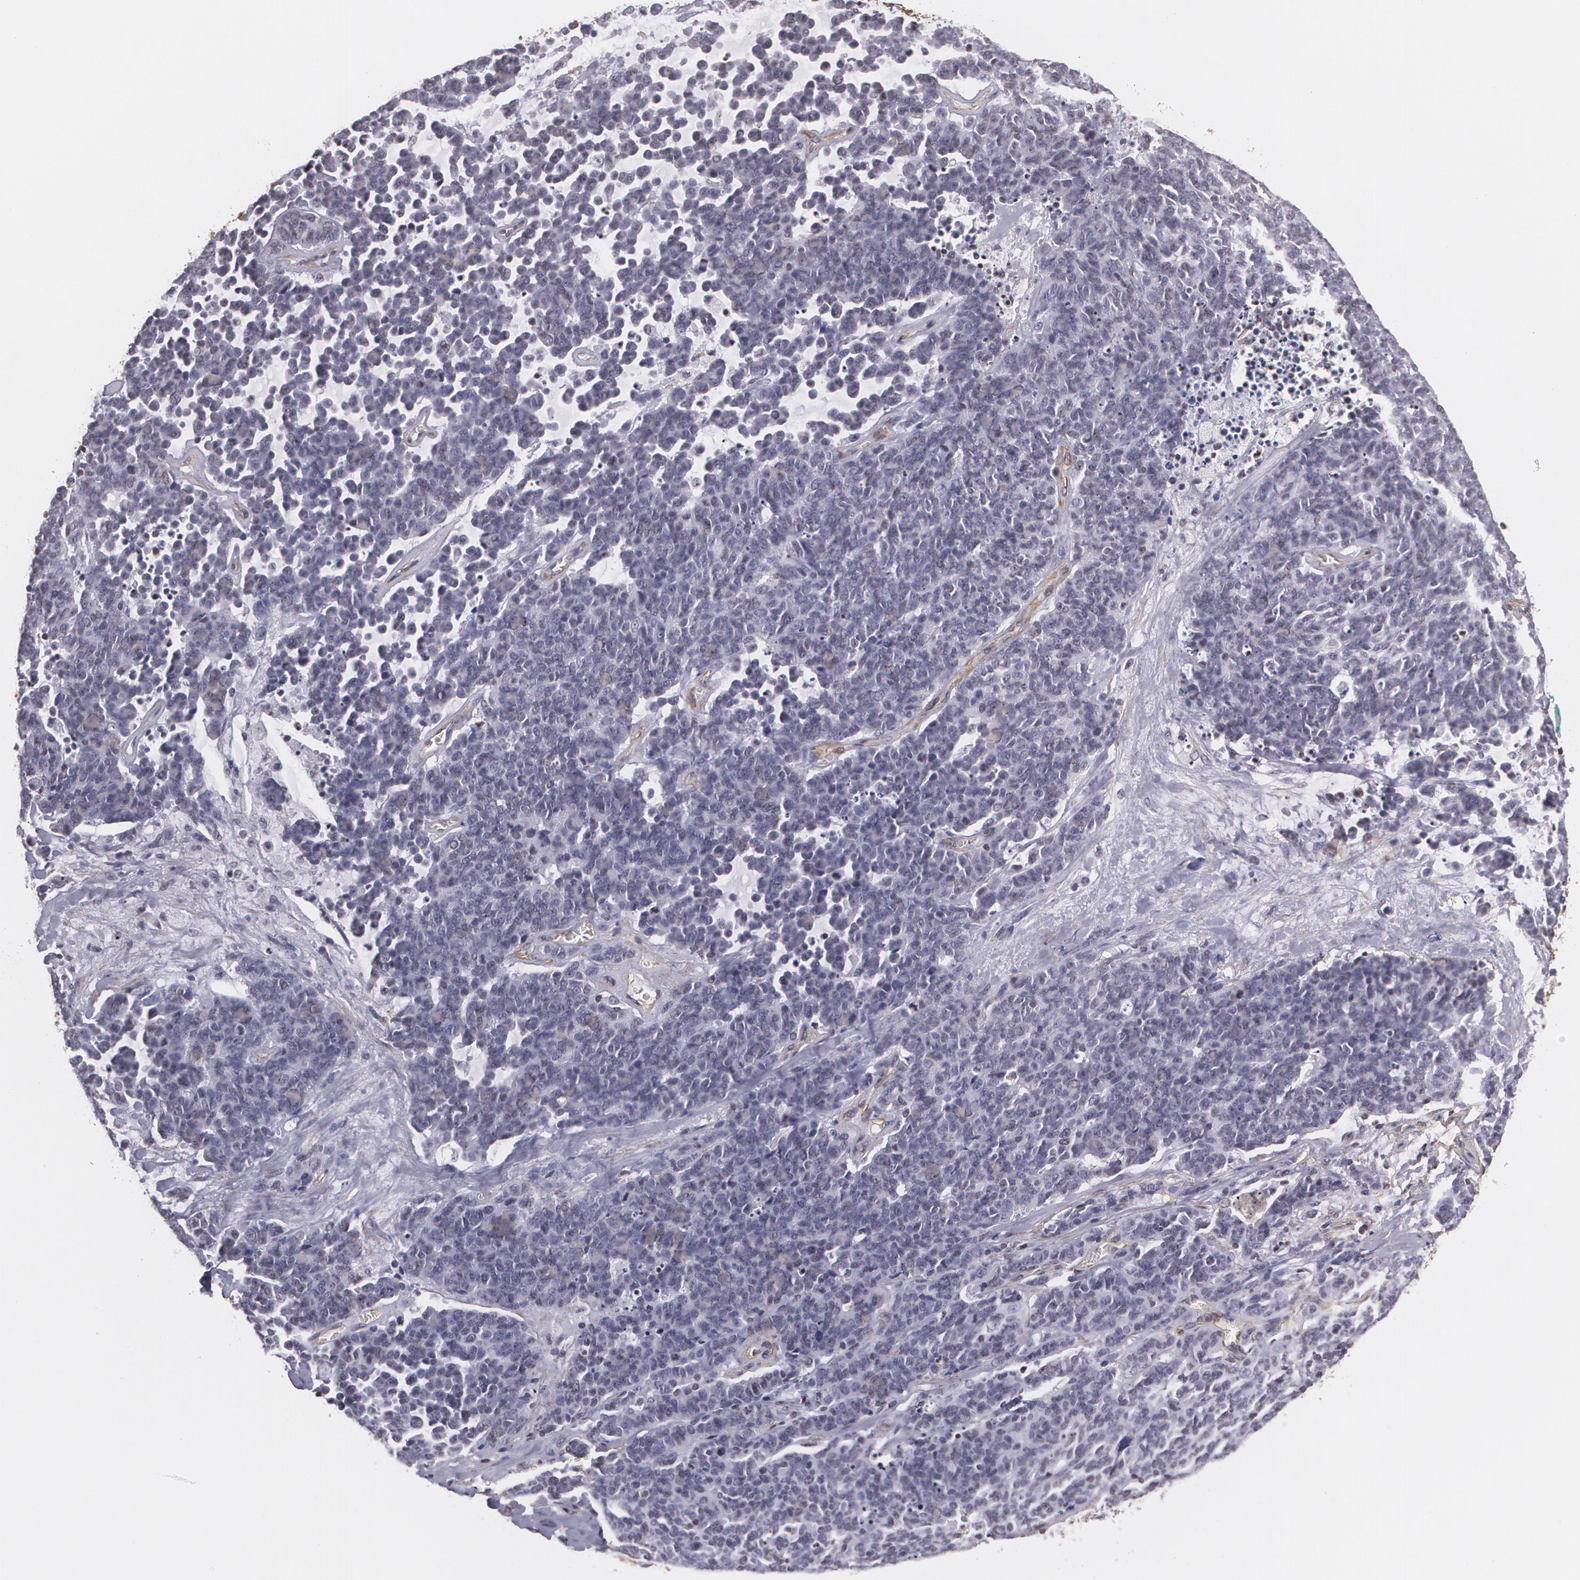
{"staining": {"intensity": "weak", "quantity": "<25%", "location": "cytoplasmic/membranous"}, "tissue": "lung cancer", "cell_type": "Tumor cells", "image_type": "cancer", "snomed": [{"axis": "morphology", "description": "Neoplasm, malignant, NOS"}, {"axis": "topography", "description": "Lung"}], "caption": "Immunohistochemistry (IHC) of human malignant neoplasm (lung) reveals no positivity in tumor cells. The staining was performed using DAB (3,3'-diaminobenzidine) to visualize the protein expression in brown, while the nuclei were stained in blue with hematoxylin (Magnification: 20x).", "gene": "VAMP1", "patient": {"sex": "female", "age": 58}}